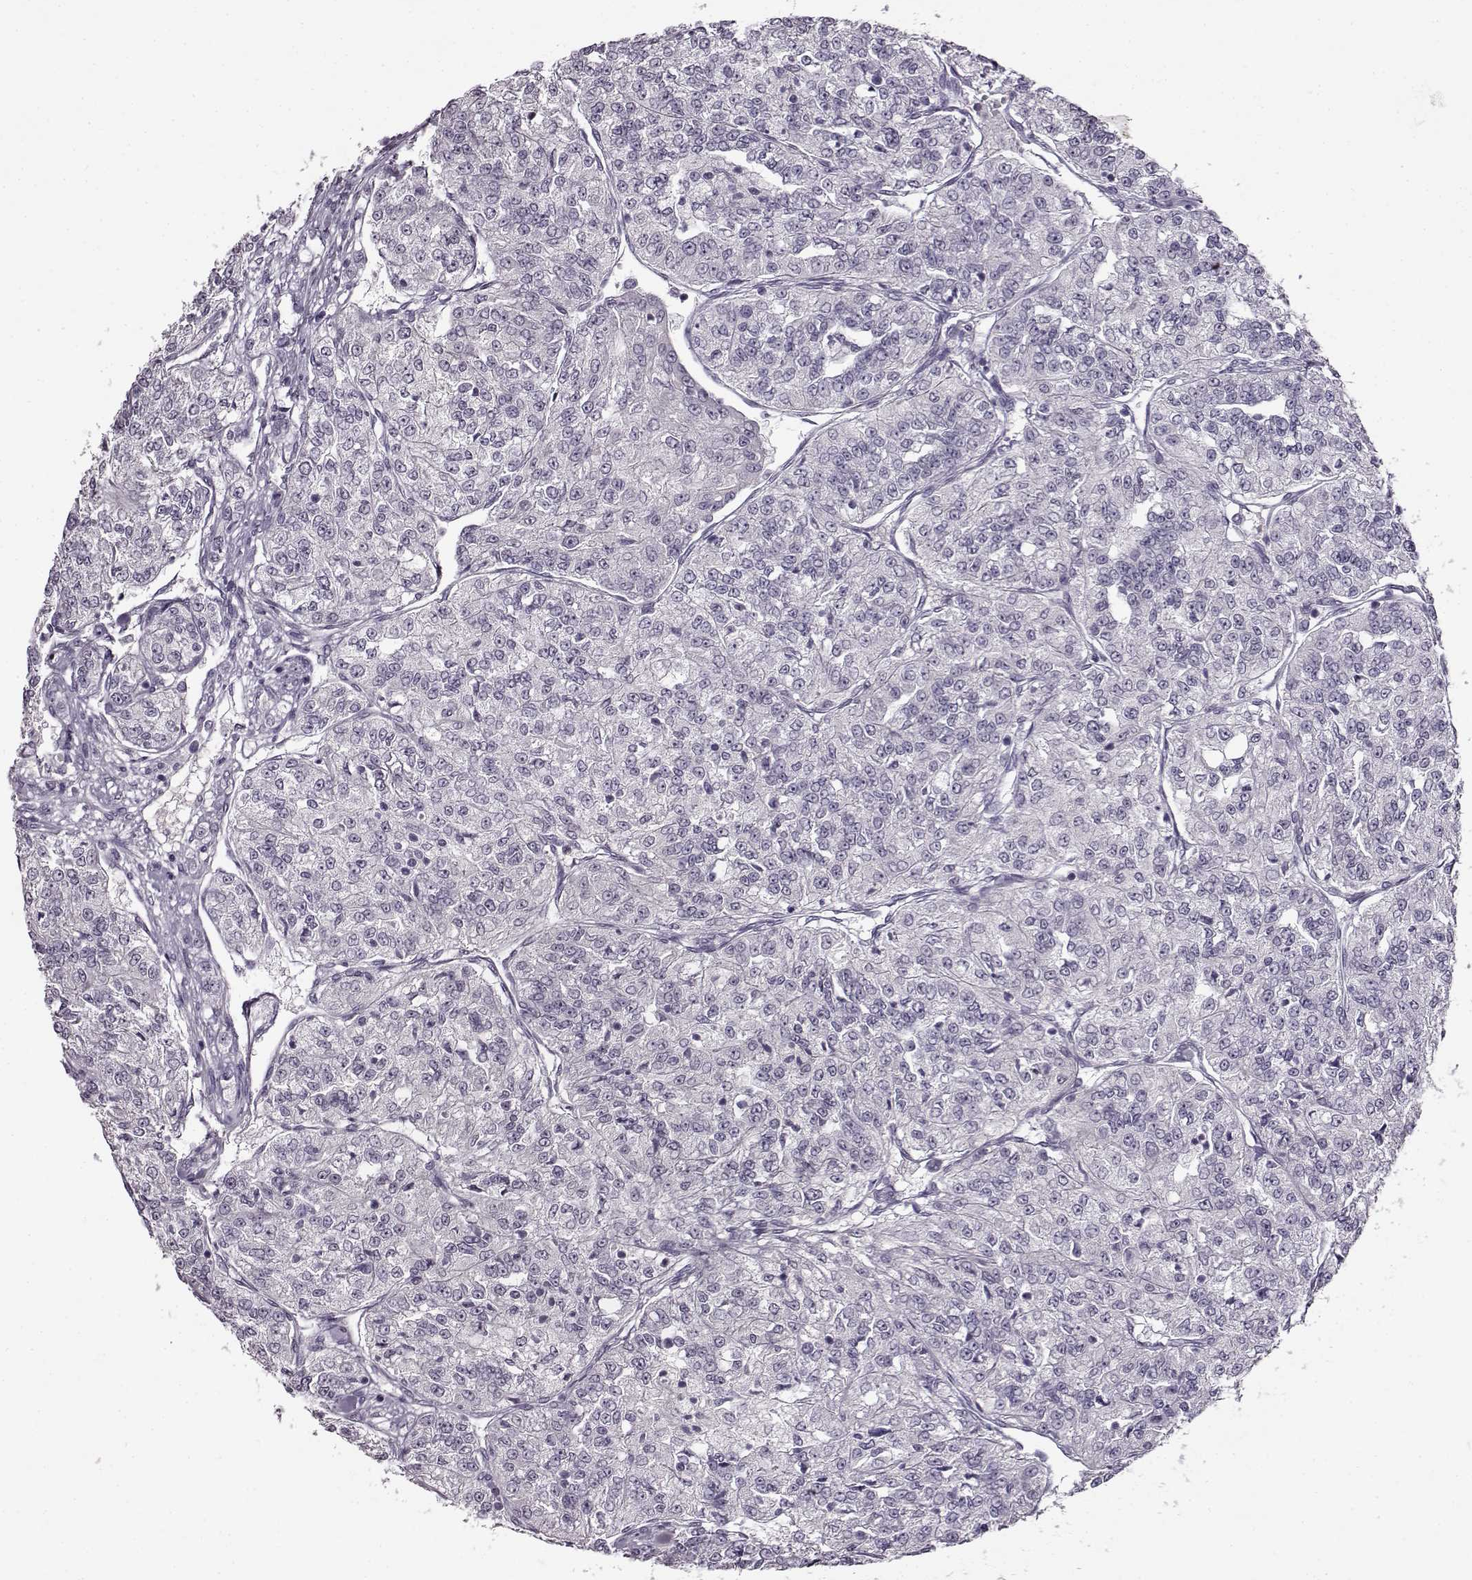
{"staining": {"intensity": "negative", "quantity": "none", "location": "none"}, "tissue": "renal cancer", "cell_type": "Tumor cells", "image_type": "cancer", "snomed": [{"axis": "morphology", "description": "Adenocarcinoma, NOS"}, {"axis": "topography", "description": "Kidney"}], "caption": "Tumor cells are negative for brown protein staining in renal cancer. The staining was performed using DAB (3,3'-diaminobenzidine) to visualize the protein expression in brown, while the nuclei were stained in blue with hematoxylin (Magnification: 20x).", "gene": "FSHB", "patient": {"sex": "female", "age": 63}}